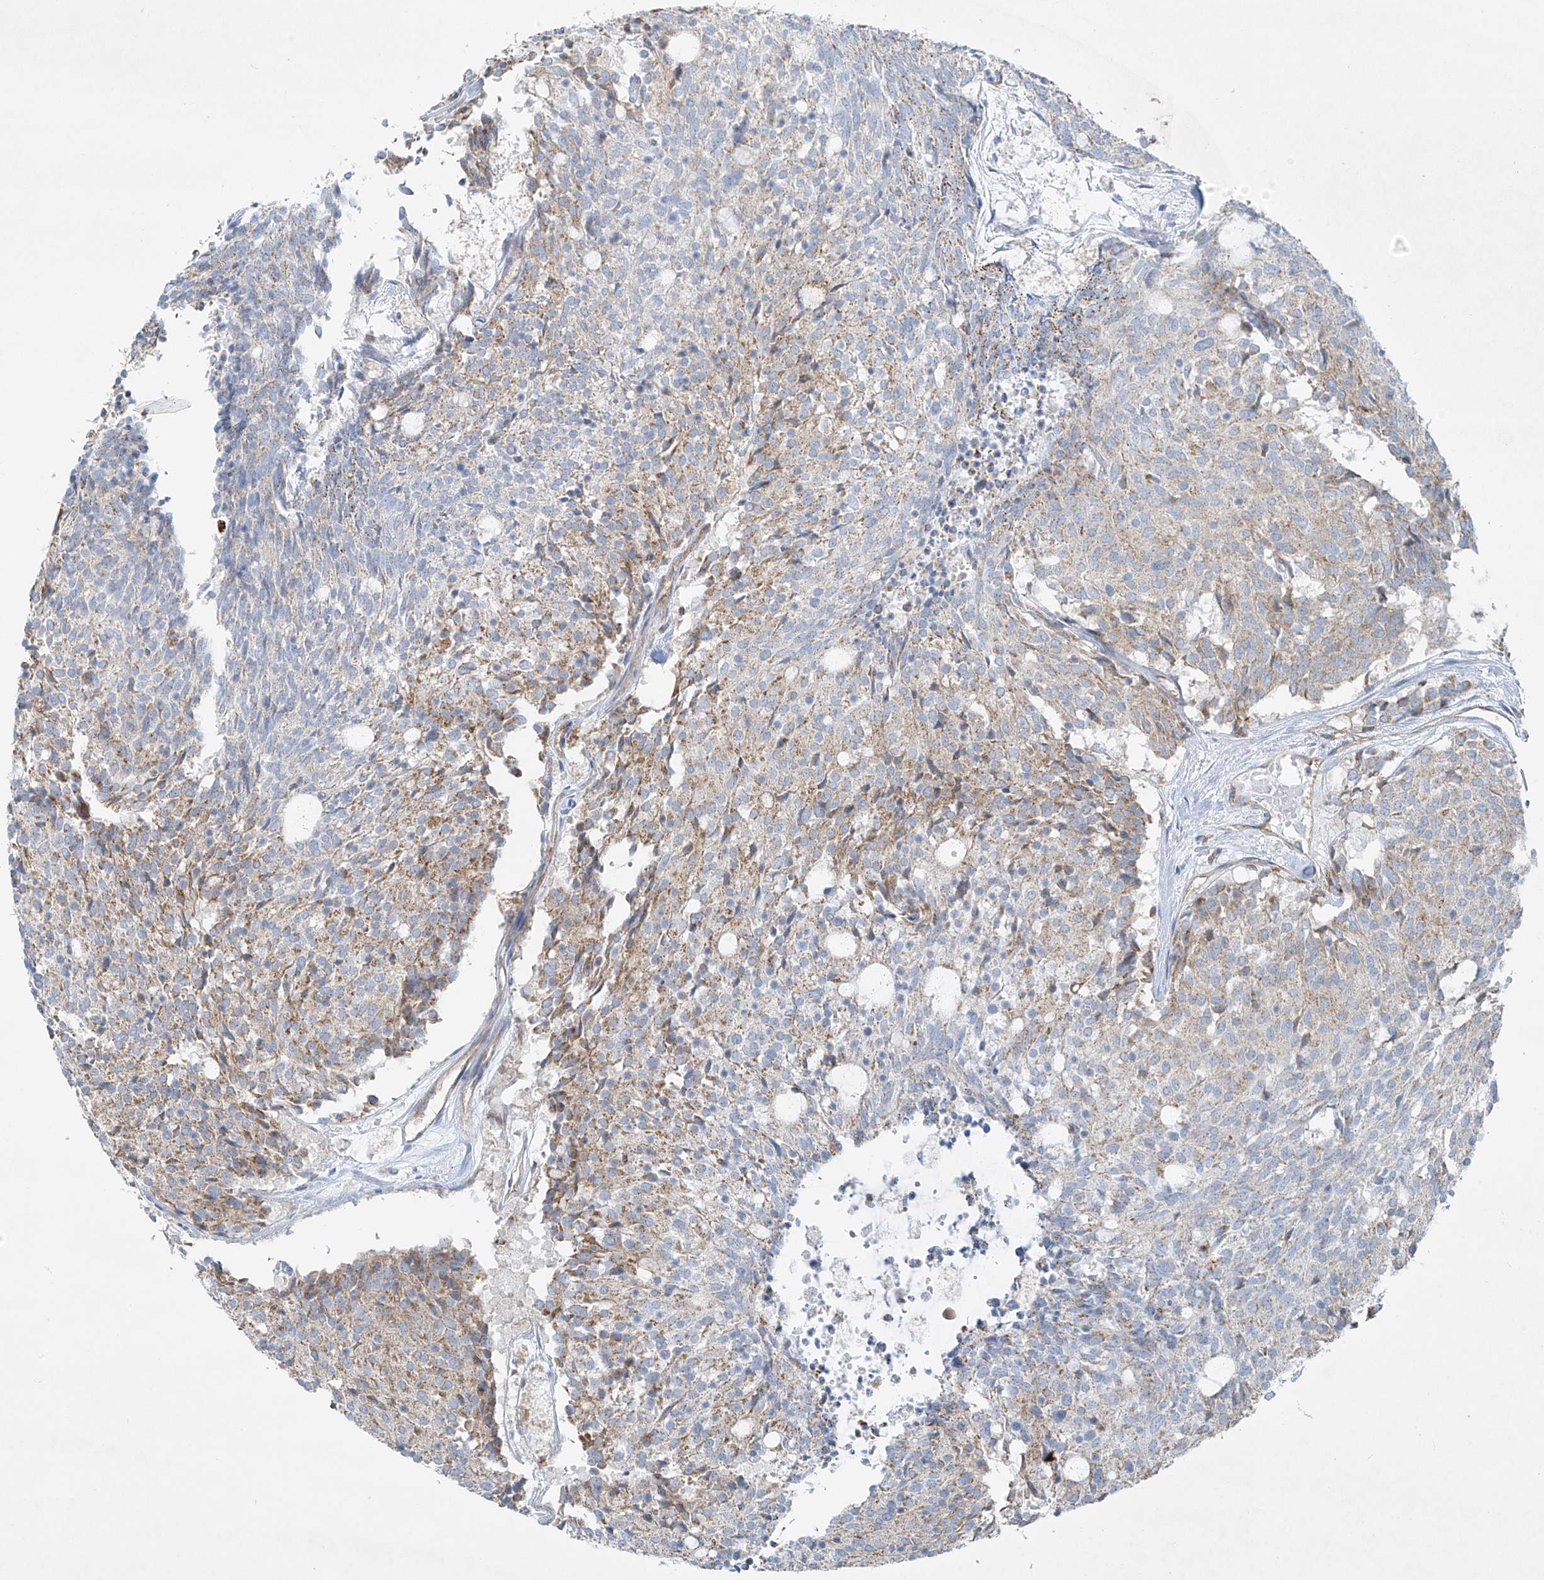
{"staining": {"intensity": "weak", "quantity": "25%-75%", "location": "cytoplasmic/membranous"}, "tissue": "carcinoid", "cell_type": "Tumor cells", "image_type": "cancer", "snomed": [{"axis": "morphology", "description": "Carcinoid, malignant, NOS"}, {"axis": "topography", "description": "Pancreas"}], "caption": "Immunohistochemistry (IHC) of human carcinoid (malignant) shows low levels of weak cytoplasmic/membranous positivity in approximately 25%-75% of tumor cells.", "gene": "VAMP5", "patient": {"sex": "female", "age": 54}}